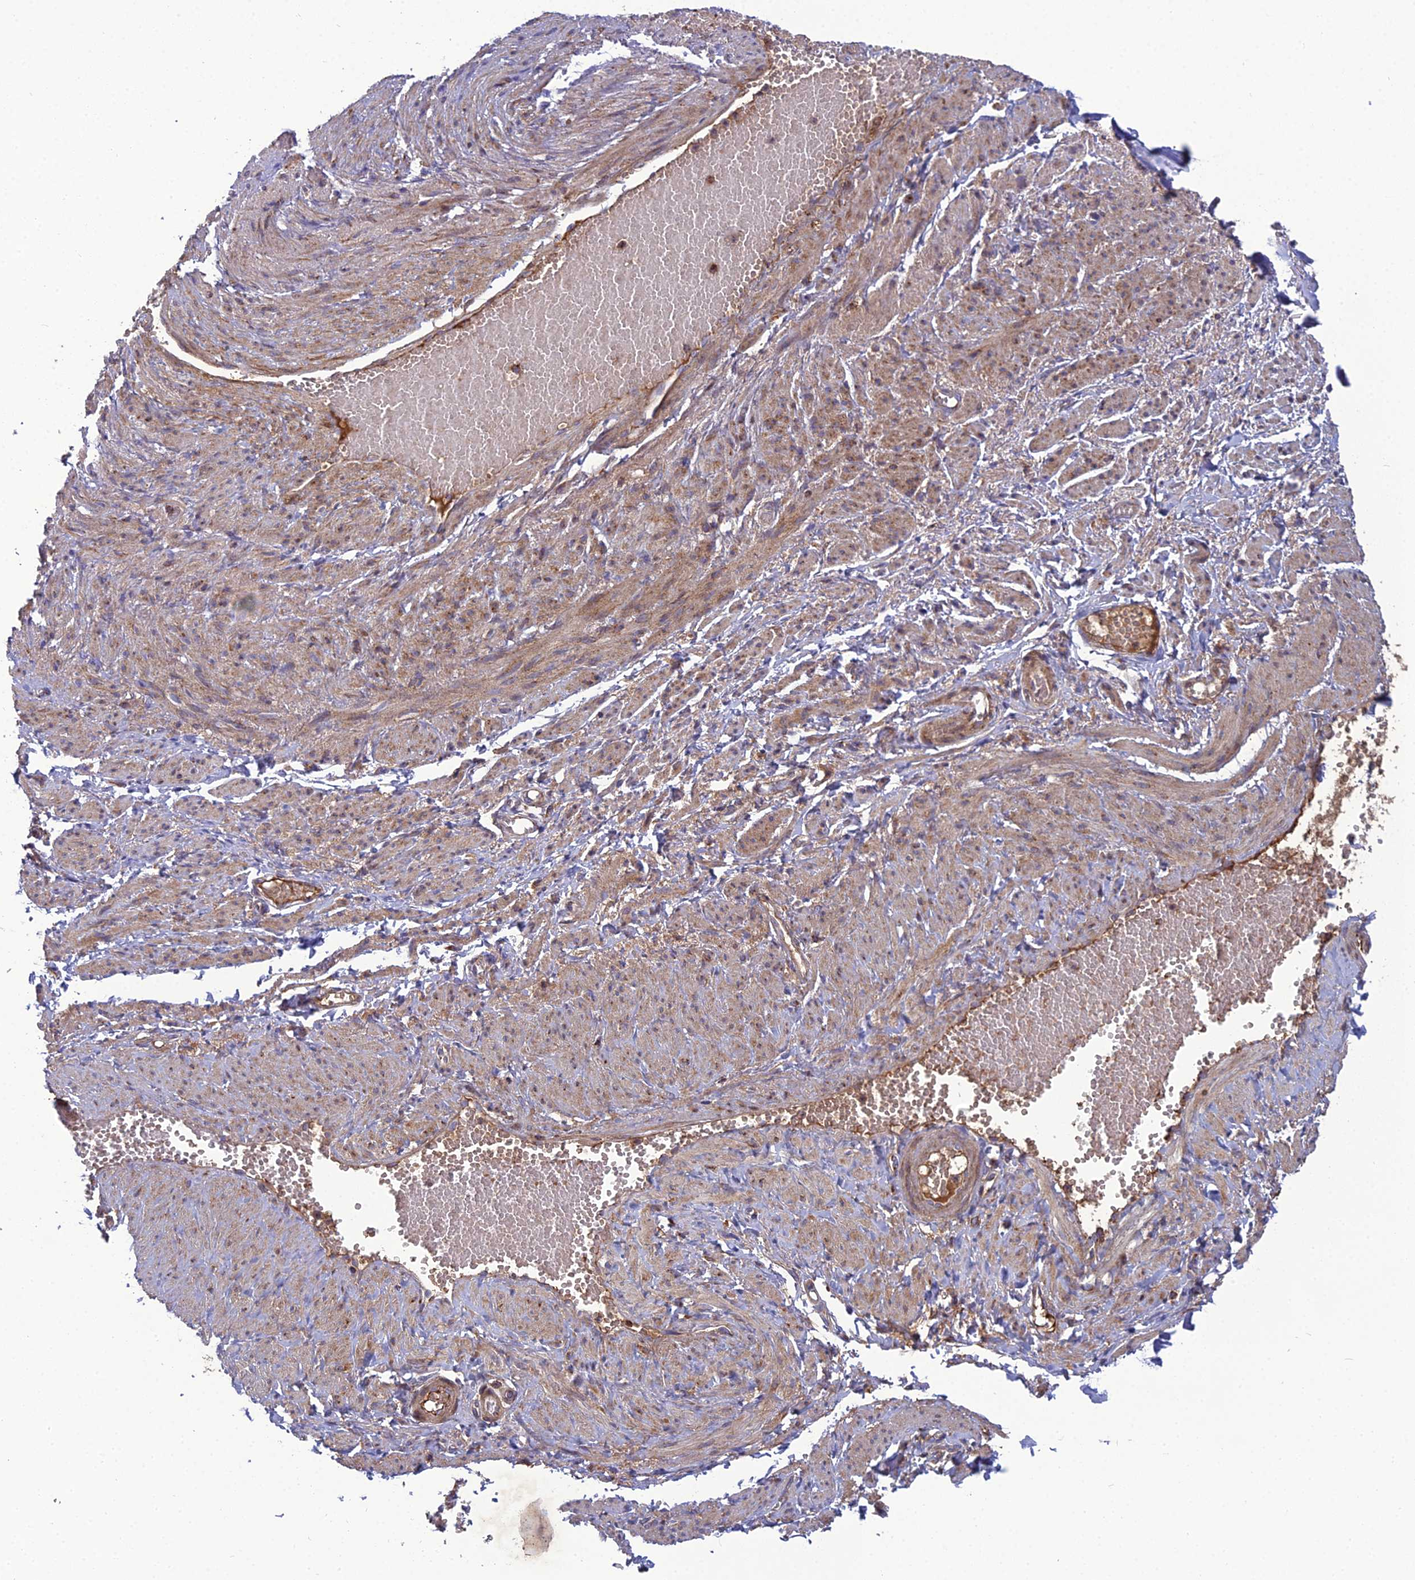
{"staining": {"intensity": "moderate", "quantity": "25%-75%", "location": "cytoplasmic/membranous"}, "tissue": "soft tissue", "cell_type": "Fibroblasts", "image_type": "normal", "snomed": [{"axis": "morphology", "description": "Normal tissue, NOS"}, {"axis": "topography", "description": "Smooth muscle"}, {"axis": "topography", "description": "Peripheral nerve tissue"}], "caption": "Normal soft tissue exhibits moderate cytoplasmic/membranous positivity in approximately 25%-75% of fibroblasts (DAB (3,3'-diaminobenzidine) IHC, brown staining for protein, blue staining for nuclei)..", "gene": "LNPEP", "patient": {"sex": "female", "age": 39}}